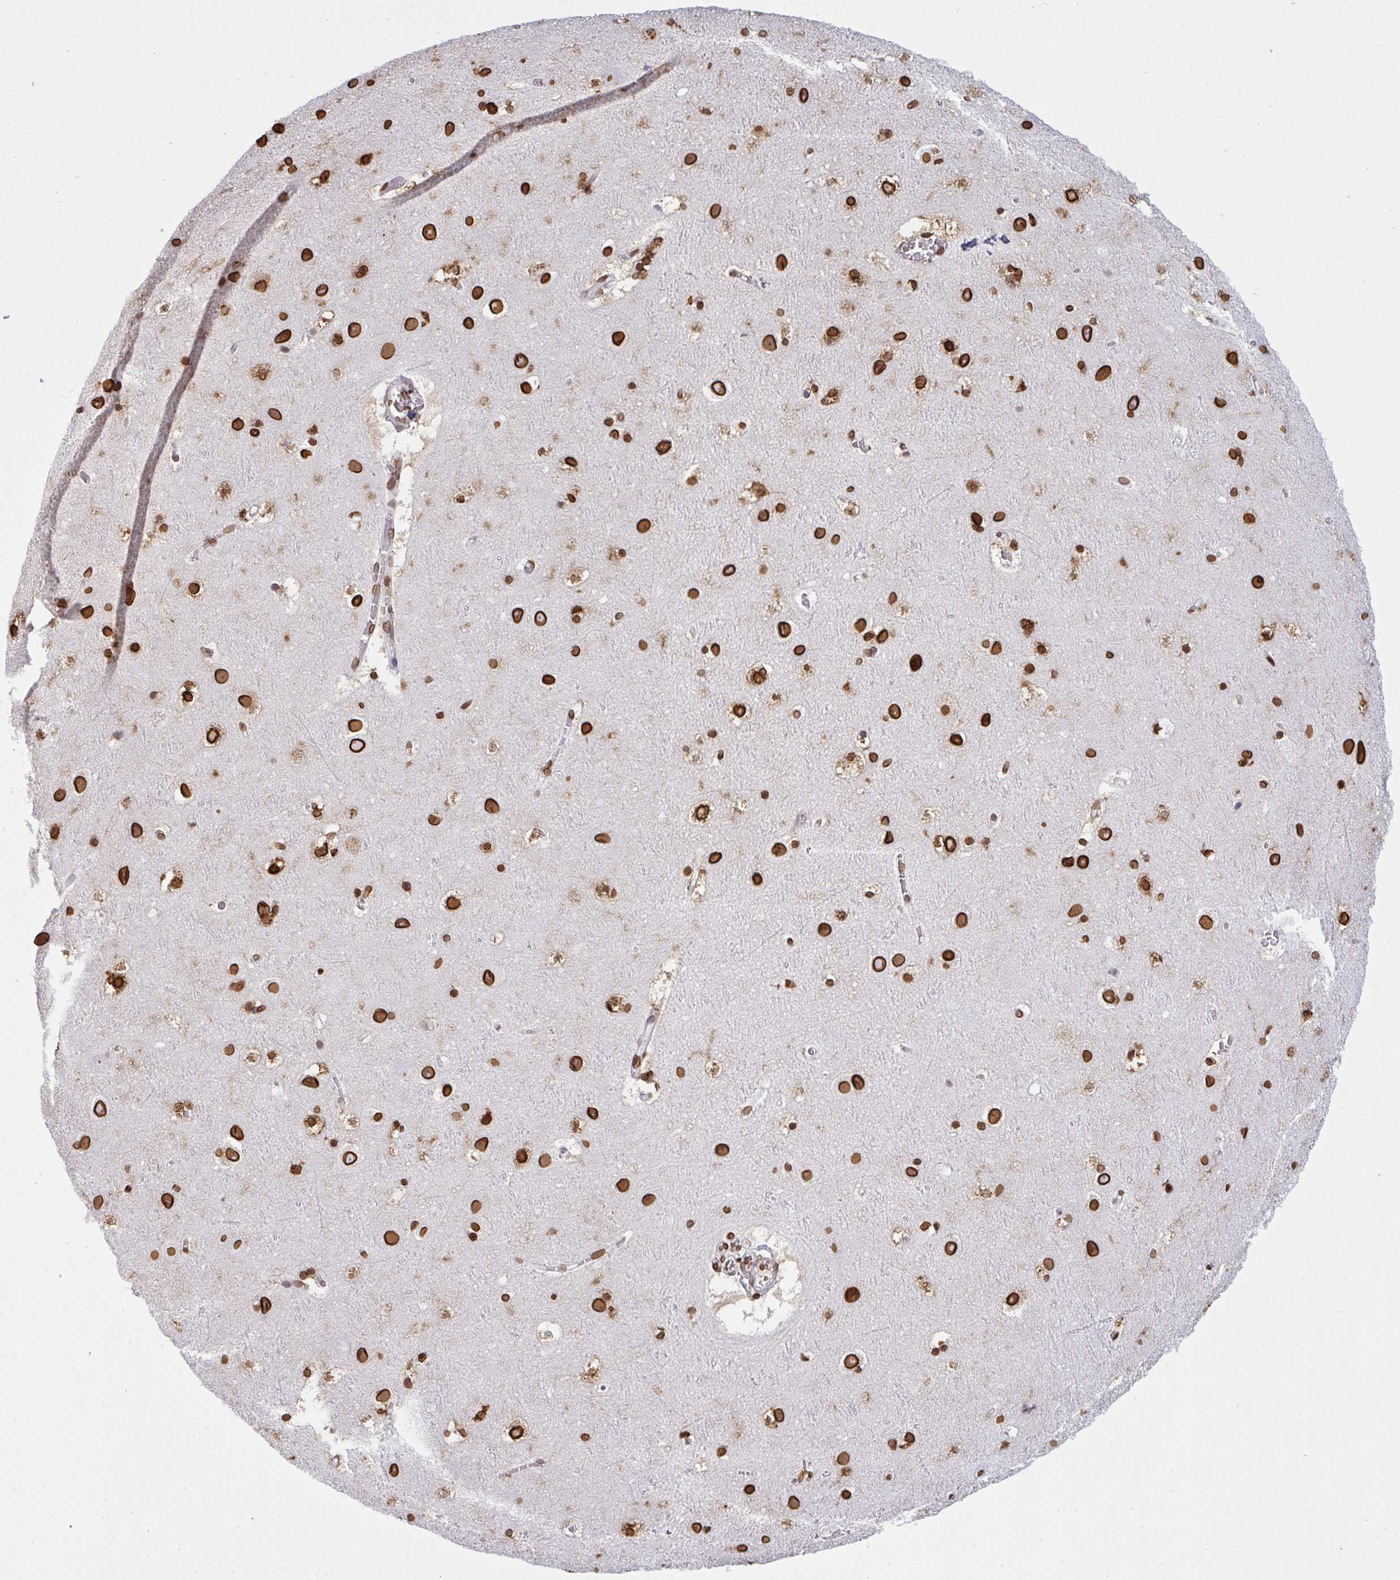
{"staining": {"intensity": "moderate", "quantity": ">75%", "location": "nuclear"}, "tissue": "cerebral cortex", "cell_type": "Endothelial cells", "image_type": "normal", "snomed": [{"axis": "morphology", "description": "Normal tissue, NOS"}, {"axis": "topography", "description": "Cerebral cortex"}], "caption": "About >75% of endothelial cells in benign cerebral cortex exhibit moderate nuclear protein staining as visualized by brown immunohistochemical staining.", "gene": "LMNB2", "patient": {"sex": "female", "age": 42}}